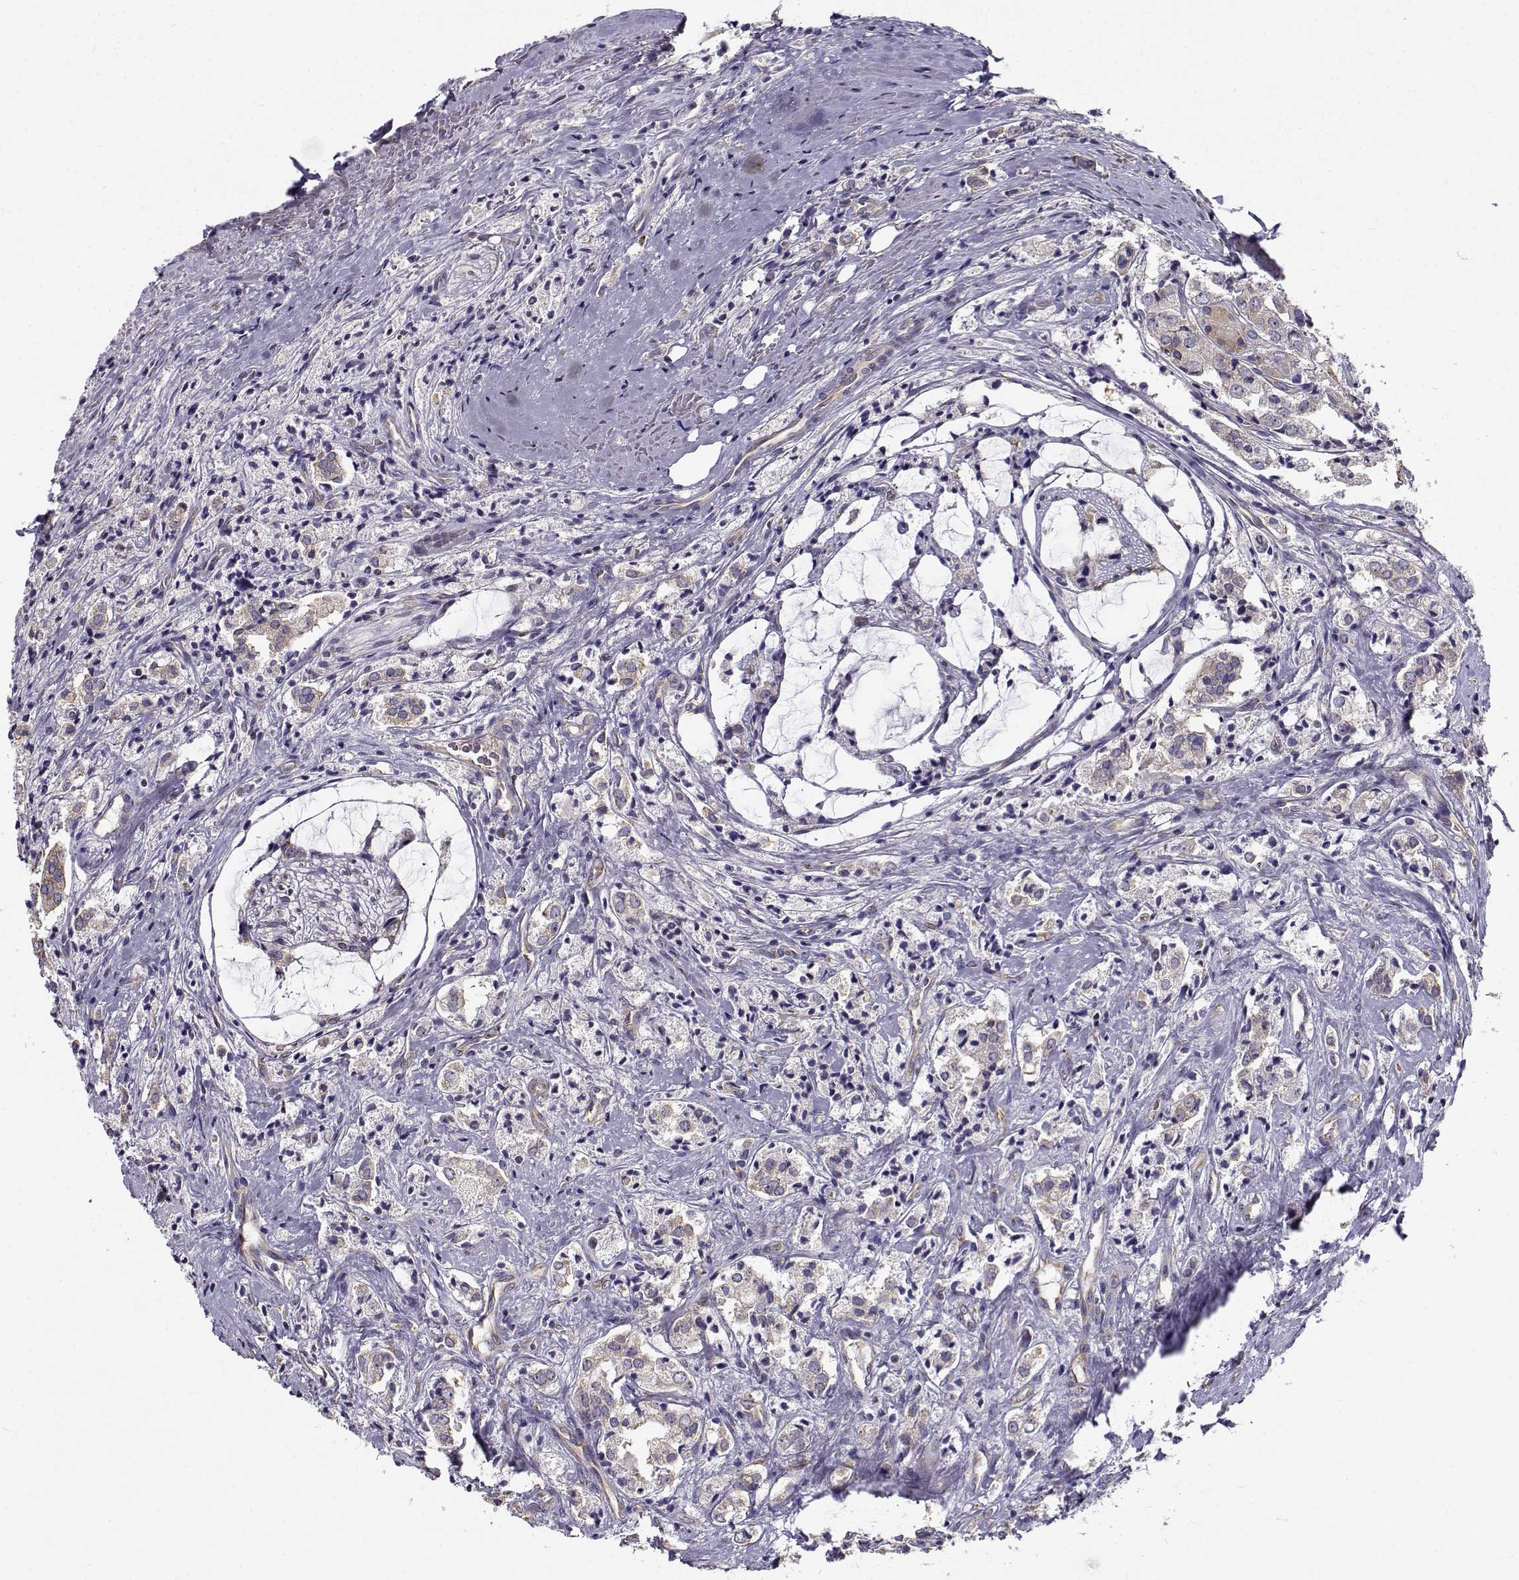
{"staining": {"intensity": "weak", "quantity": "<25%", "location": "cytoplasmic/membranous"}, "tissue": "prostate cancer", "cell_type": "Tumor cells", "image_type": "cancer", "snomed": [{"axis": "morphology", "description": "Adenocarcinoma, NOS"}, {"axis": "topography", "description": "Prostate"}], "caption": "Adenocarcinoma (prostate) stained for a protein using immunohistochemistry (IHC) displays no positivity tumor cells.", "gene": "BEND6", "patient": {"sex": "male", "age": 66}}